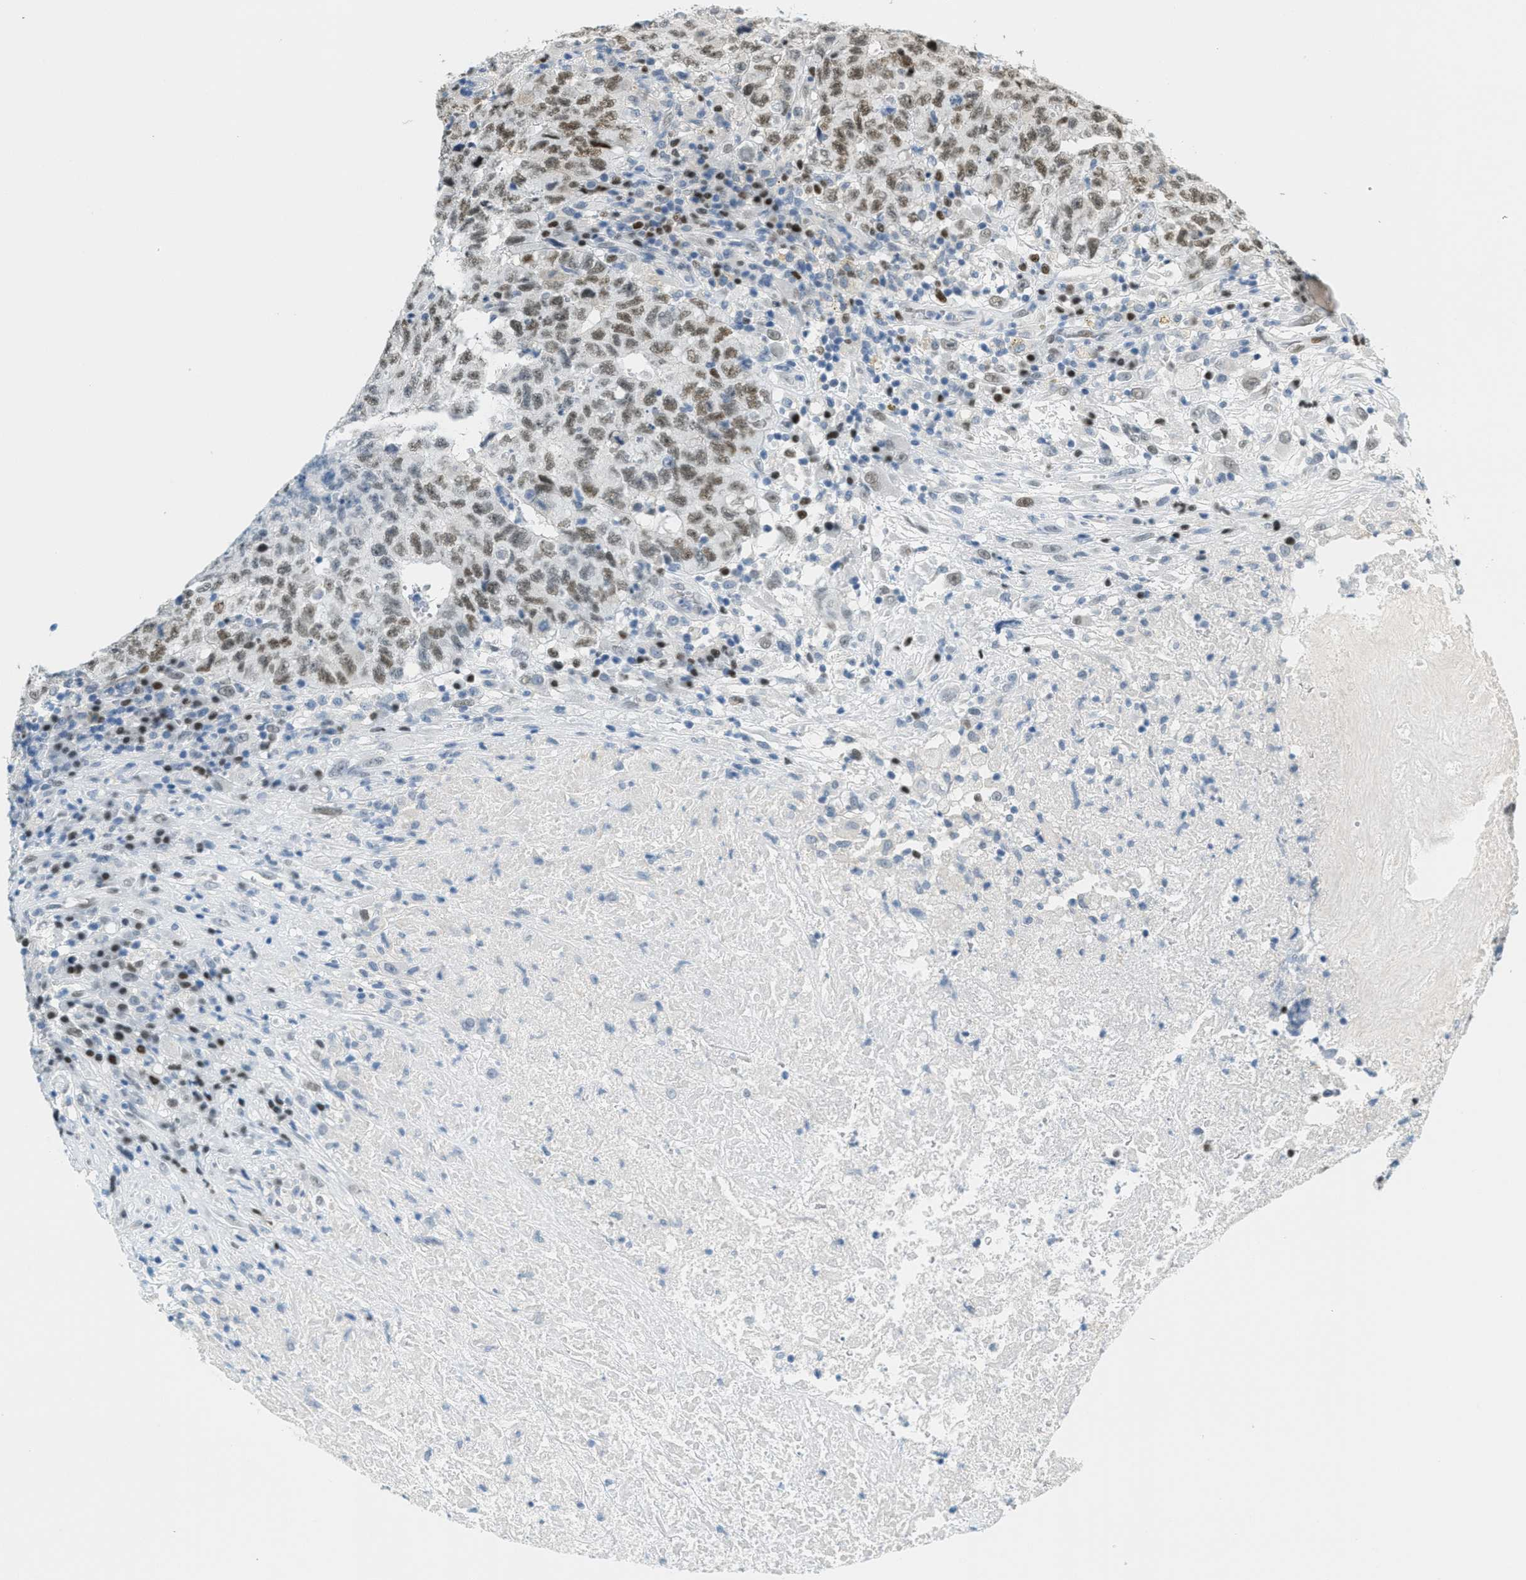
{"staining": {"intensity": "moderate", "quantity": ">75%", "location": "nuclear"}, "tissue": "testis cancer", "cell_type": "Tumor cells", "image_type": "cancer", "snomed": [{"axis": "morphology", "description": "Necrosis, NOS"}, {"axis": "morphology", "description": "Carcinoma, Embryonal, NOS"}, {"axis": "topography", "description": "Testis"}], "caption": "A brown stain shows moderate nuclear staining of a protein in testis cancer (embryonal carcinoma) tumor cells.", "gene": "TCF3", "patient": {"sex": "male", "age": 19}}